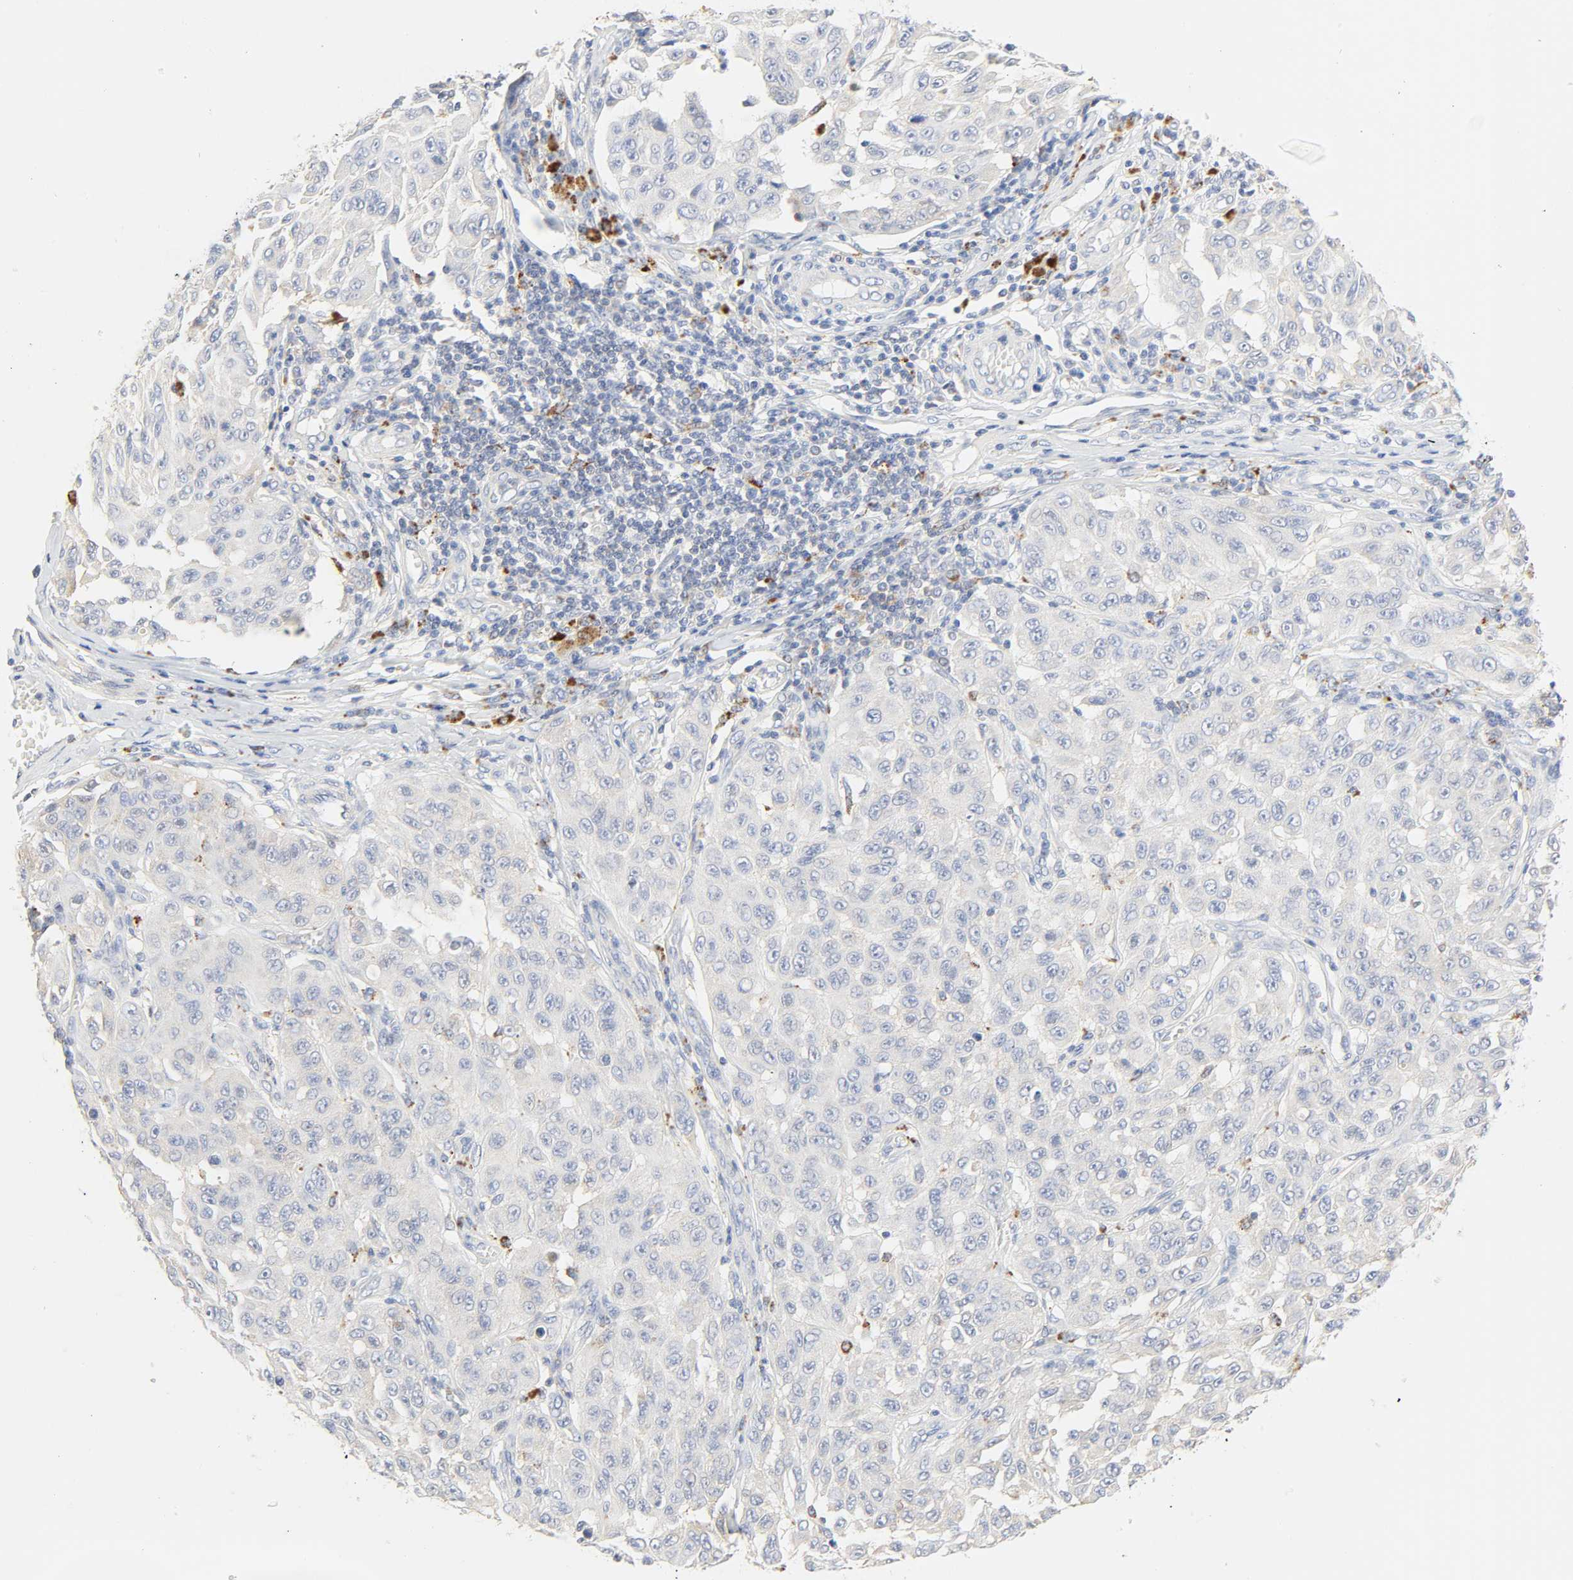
{"staining": {"intensity": "negative", "quantity": "none", "location": "none"}, "tissue": "melanoma", "cell_type": "Tumor cells", "image_type": "cancer", "snomed": [{"axis": "morphology", "description": "Malignant melanoma, NOS"}, {"axis": "topography", "description": "Skin"}], "caption": "Immunohistochemistry (IHC) of malignant melanoma reveals no expression in tumor cells.", "gene": "CAMK2A", "patient": {"sex": "male", "age": 30}}